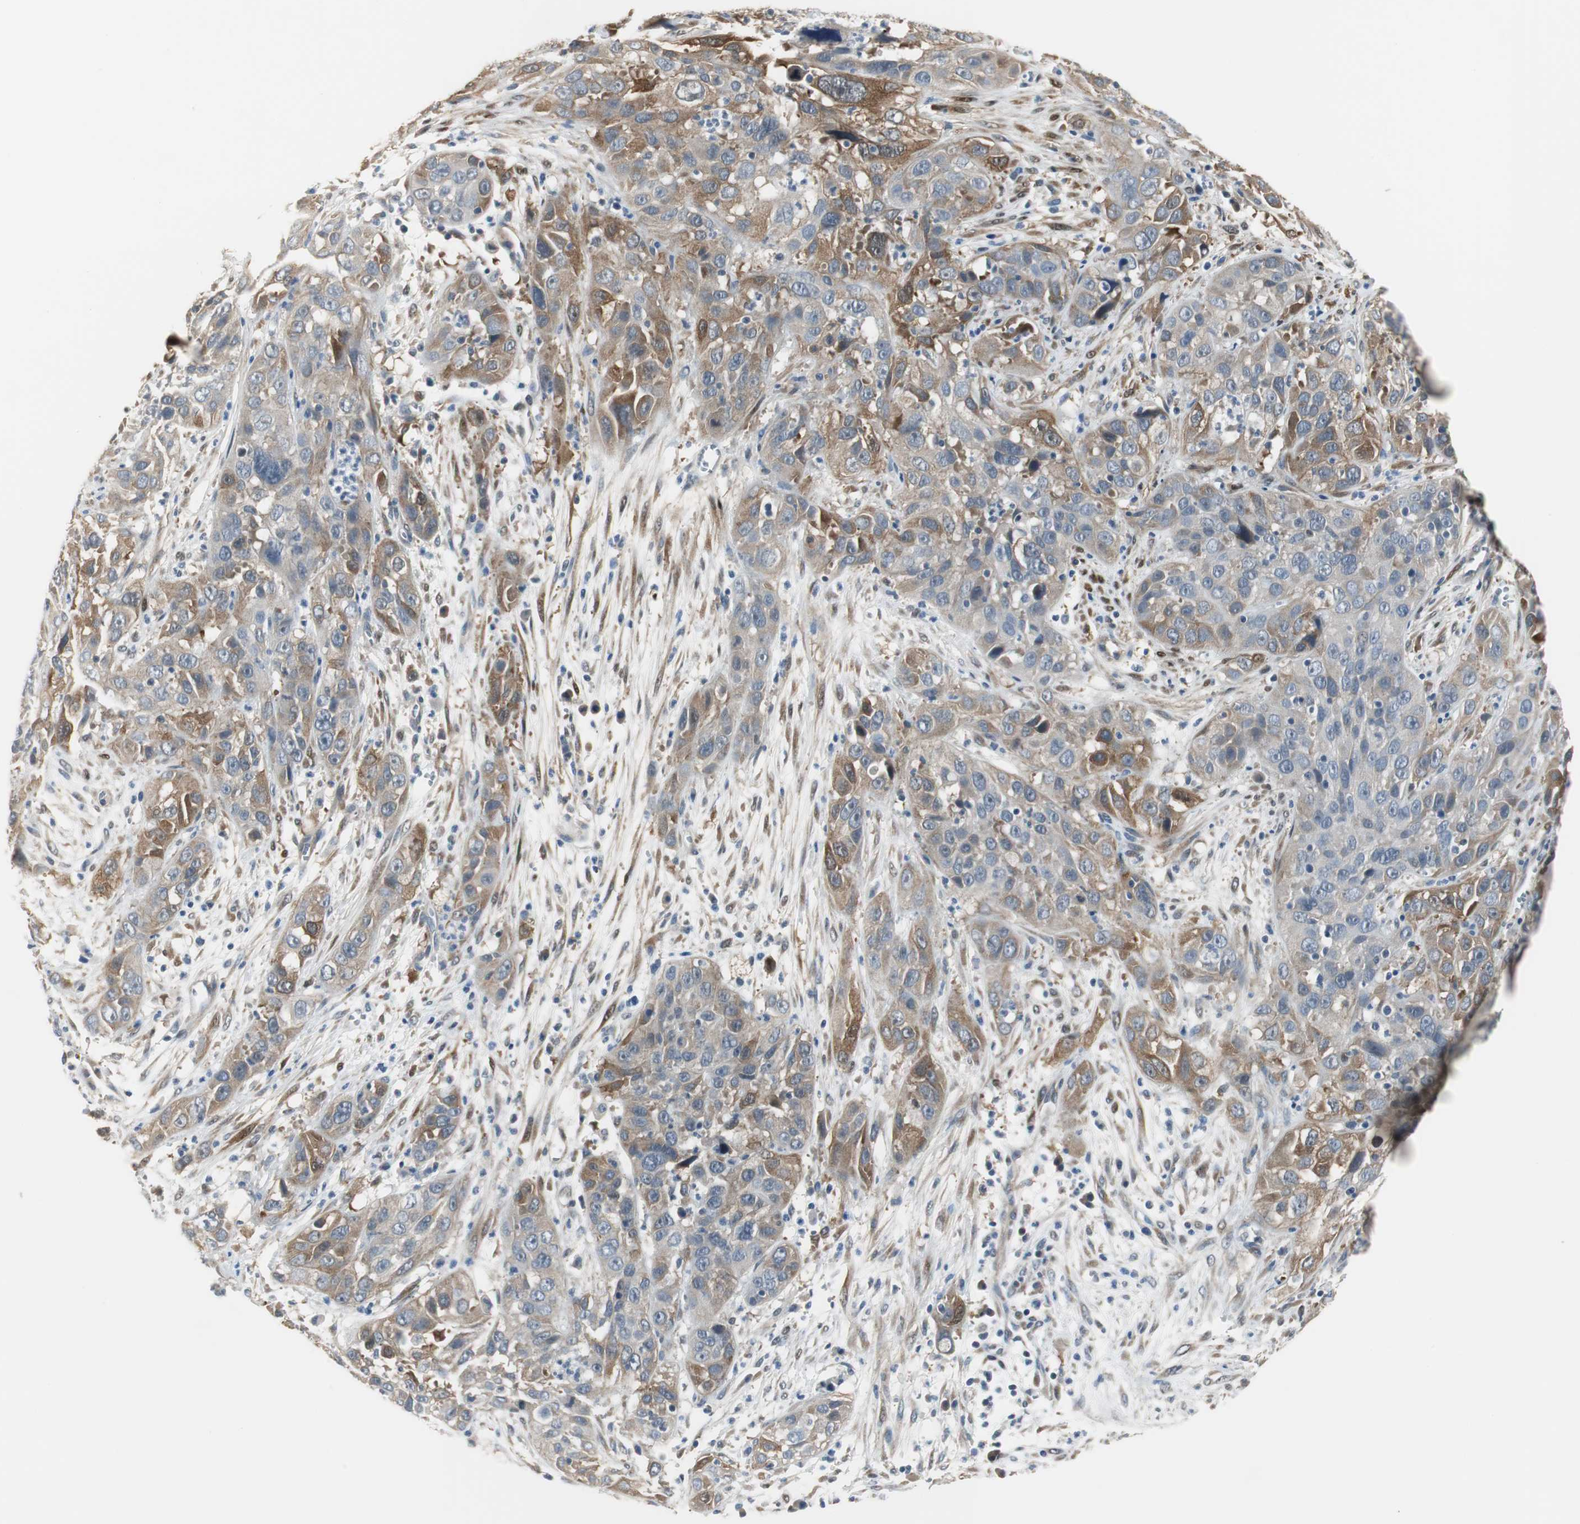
{"staining": {"intensity": "moderate", "quantity": "25%-75%", "location": "cytoplasmic/membranous"}, "tissue": "cervical cancer", "cell_type": "Tumor cells", "image_type": "cancer", "snomed": [{"axis": "morphology", "description": "Squamous cell carcinoma, NOS"}, {"axis": "topography", "description": "Cervix"}], "caption": "A photomicrograph of cervical cancer (squamous cell carcinoma) stained for a protein exhibits moderate cytoplasmic/membranous brown staining in tumor cells.", "gene": "FHL2", "patient": {"sex": "female", "age": 32}}